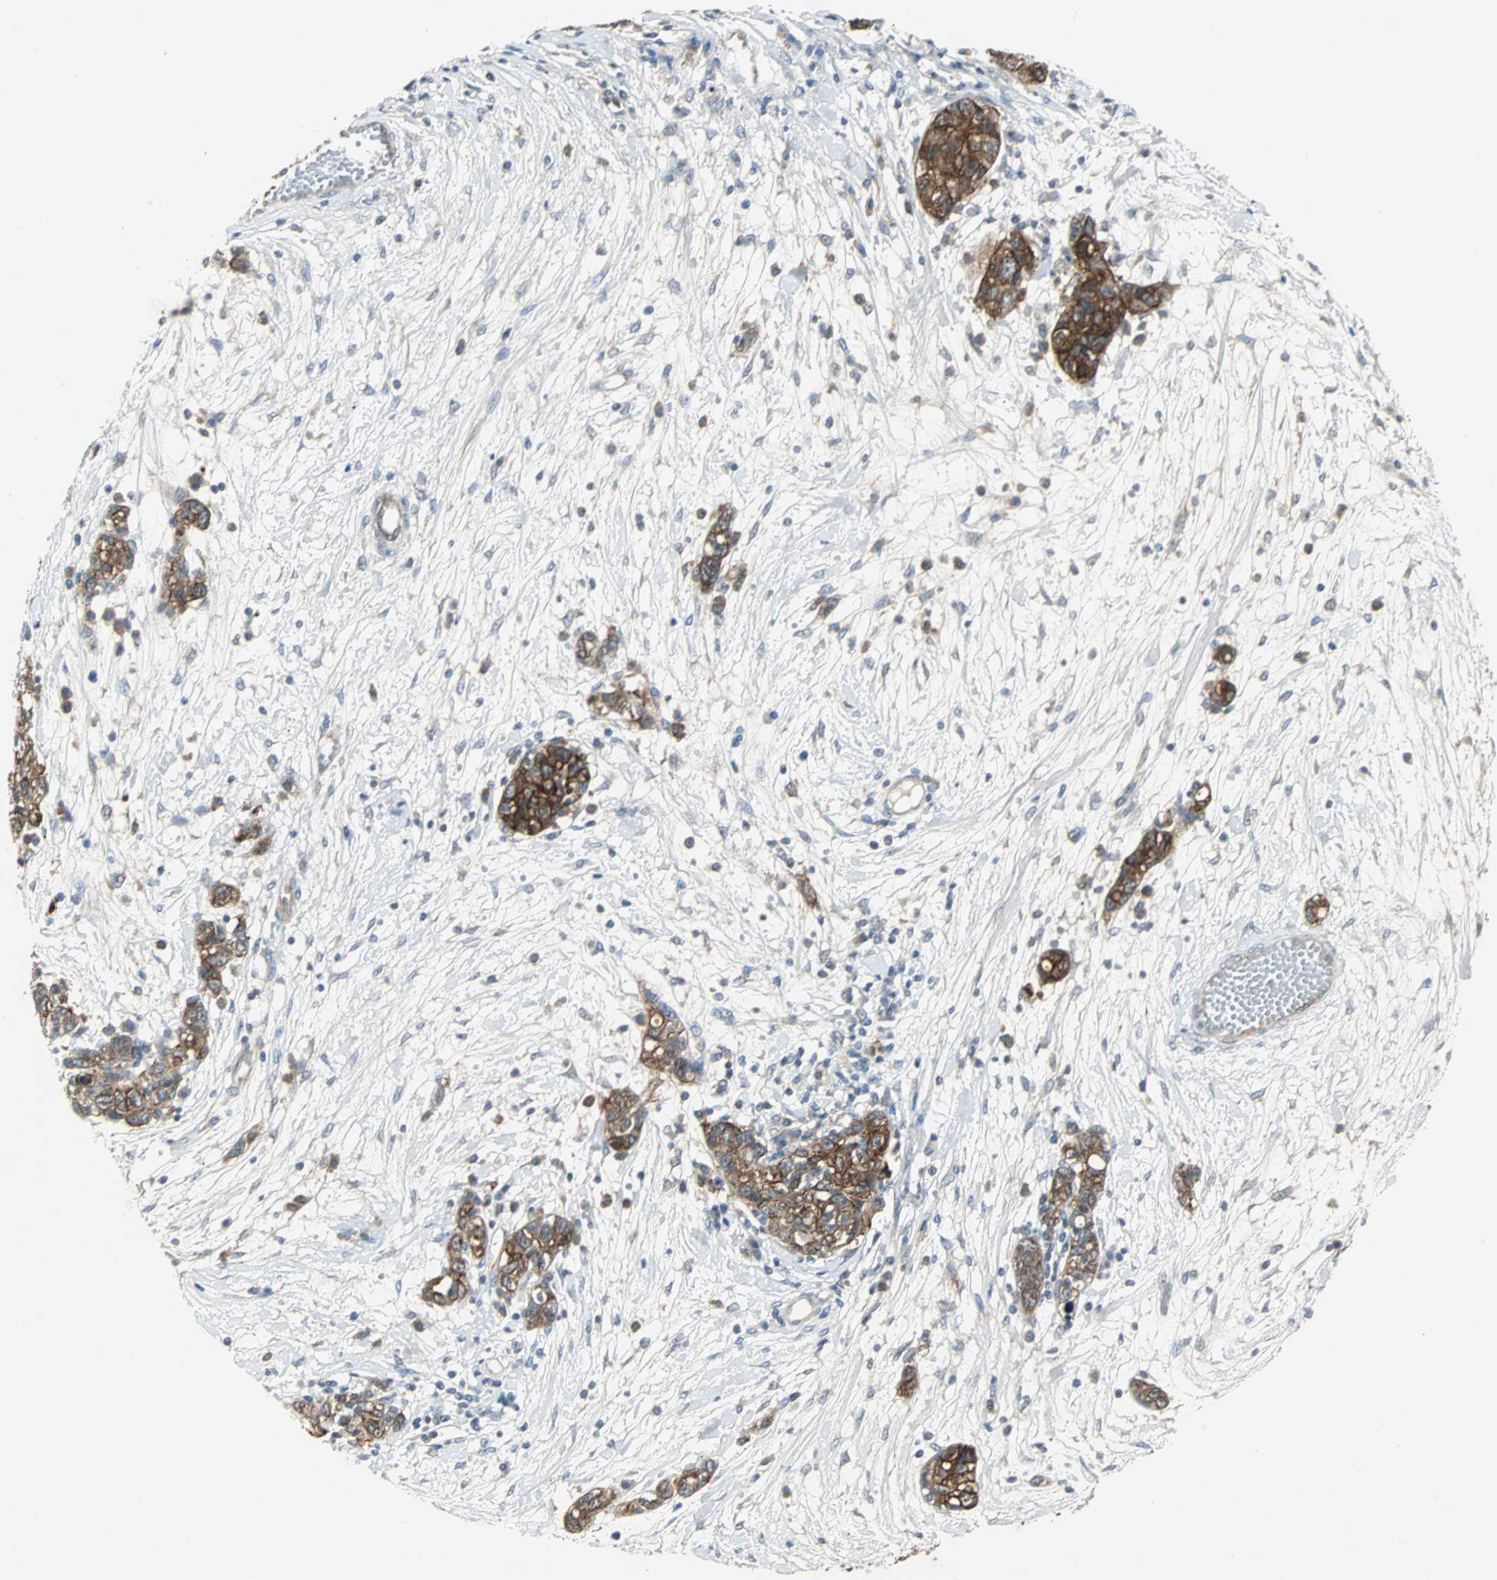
{"staining": {"intensity": "strong", "quantity": ">75%", "location": "cytoplasmic/membranous"}, "tissue": "ovarian cancer", "cell_type": "Tumor cells", "image_type": "cancer", "snomed": [{"axis": "morphology", "description": "Cystadenocarcinoma, serous, NOS"}, {"axis": "topography", "description": "Ovary"}], "caption": "The photomicrograph shows immunohistochemical staining of serous cystadenocarcinoma (ovarian). There is strong cytoplasmic/membranous staining is identified in about >75% of tumor cells. The protein is stained brown, and the nuclei are stained in blue (DAB IHC with brightfield microscopy, high magnification).", "gene": "CMC2", "patient": {"sex": "female", "age": 71}}